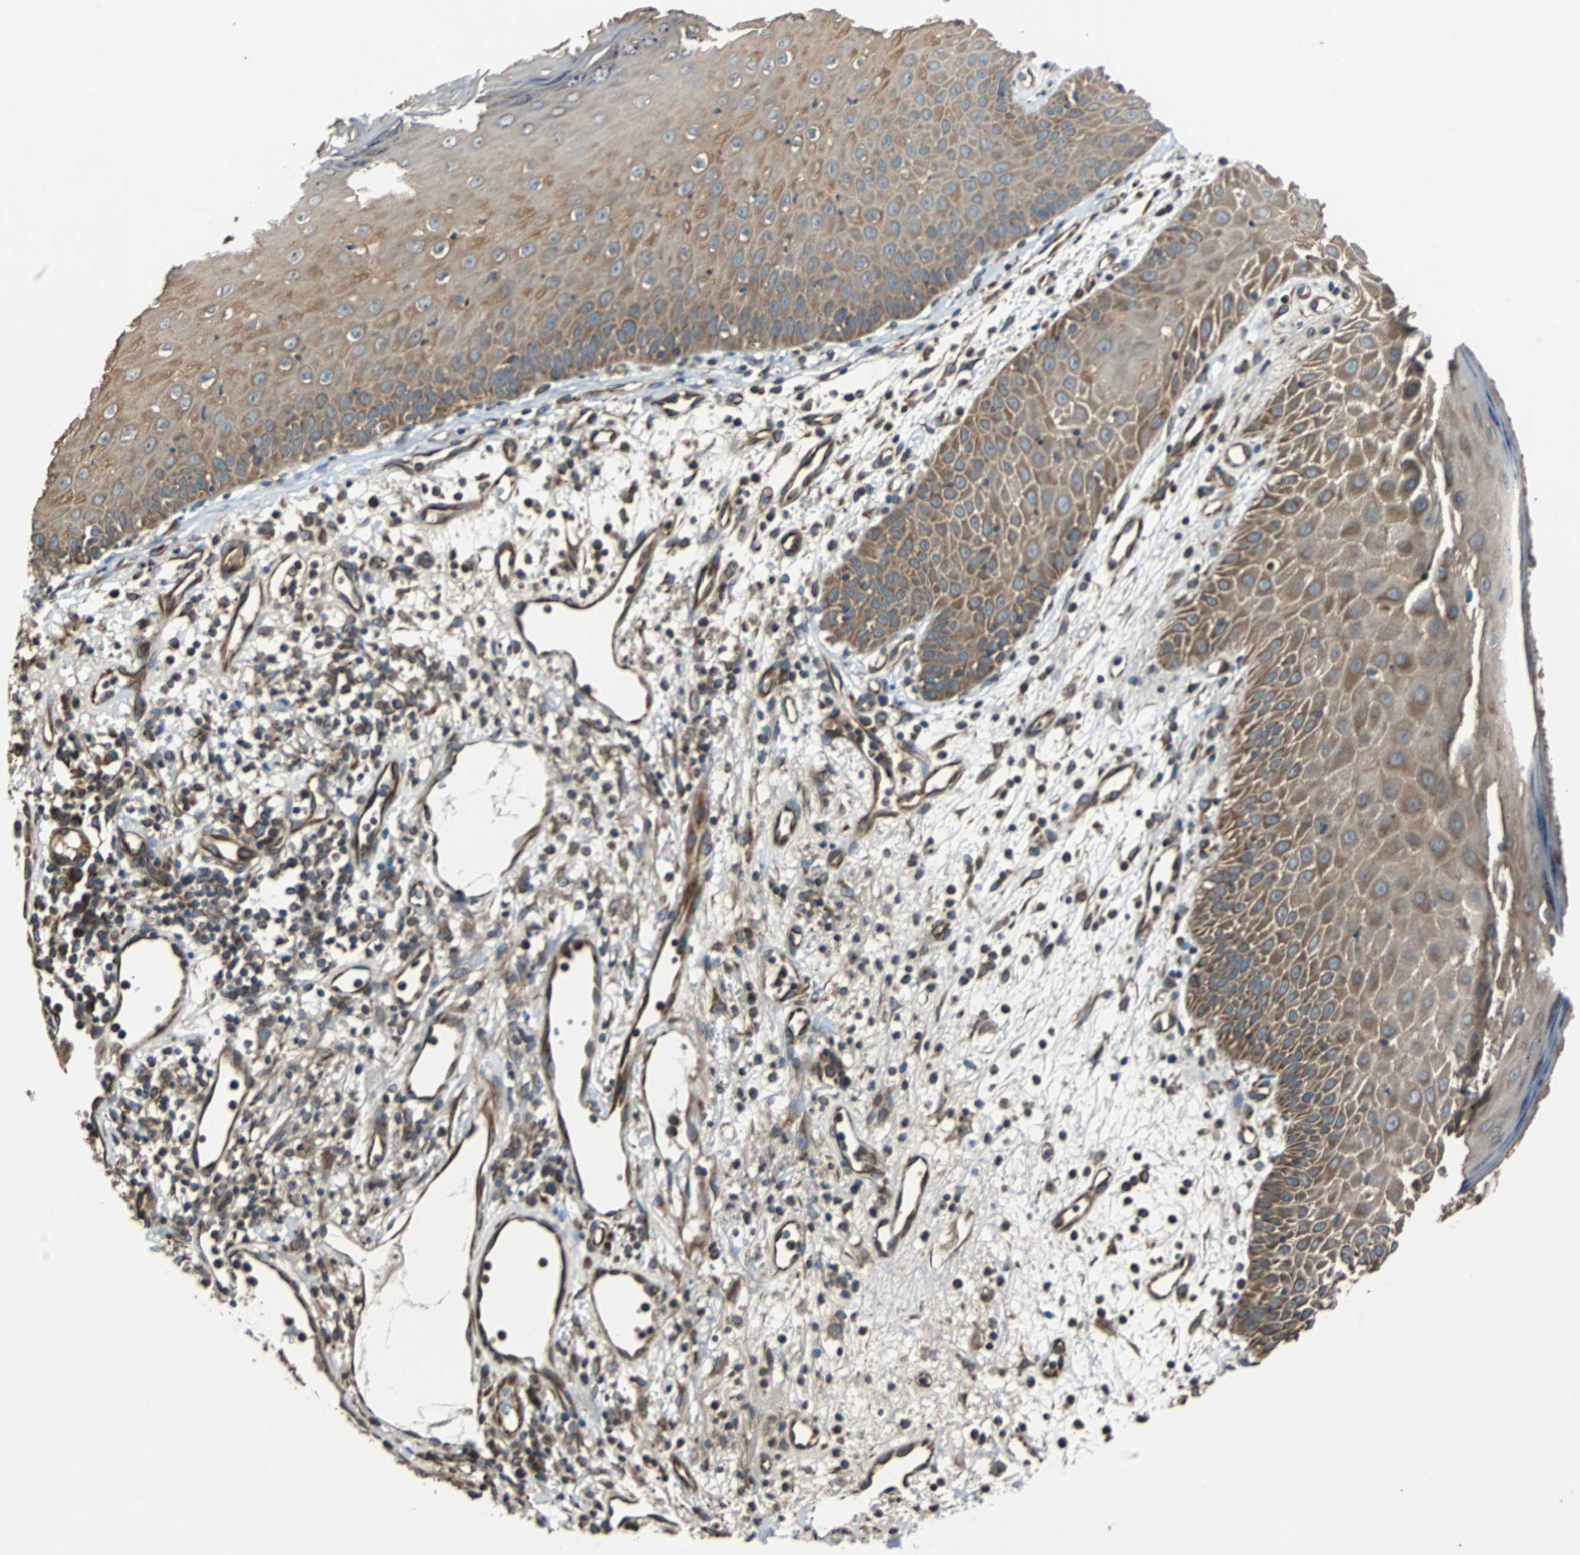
{"staining": {"intensity": "moderate", "quantity": ">75%", "location": "cytoplasmic/membranous"}, "tissue": "skin cancer", "cell_type": "Tumor cells", "image_type": "cancer", "snomed": [{"axis": "morphology", "description": "Squamous cell carcinoma, NOS"}, {"axis": "topography", "description": "Skin"}], "caption": "Skin squamous cell carcinoma stained for a protein shows moderate cytoplasmic/membranous positivity in tumor cells.", "gene": "ACTR3", "patient": {"sex": "female", "age": 78}}